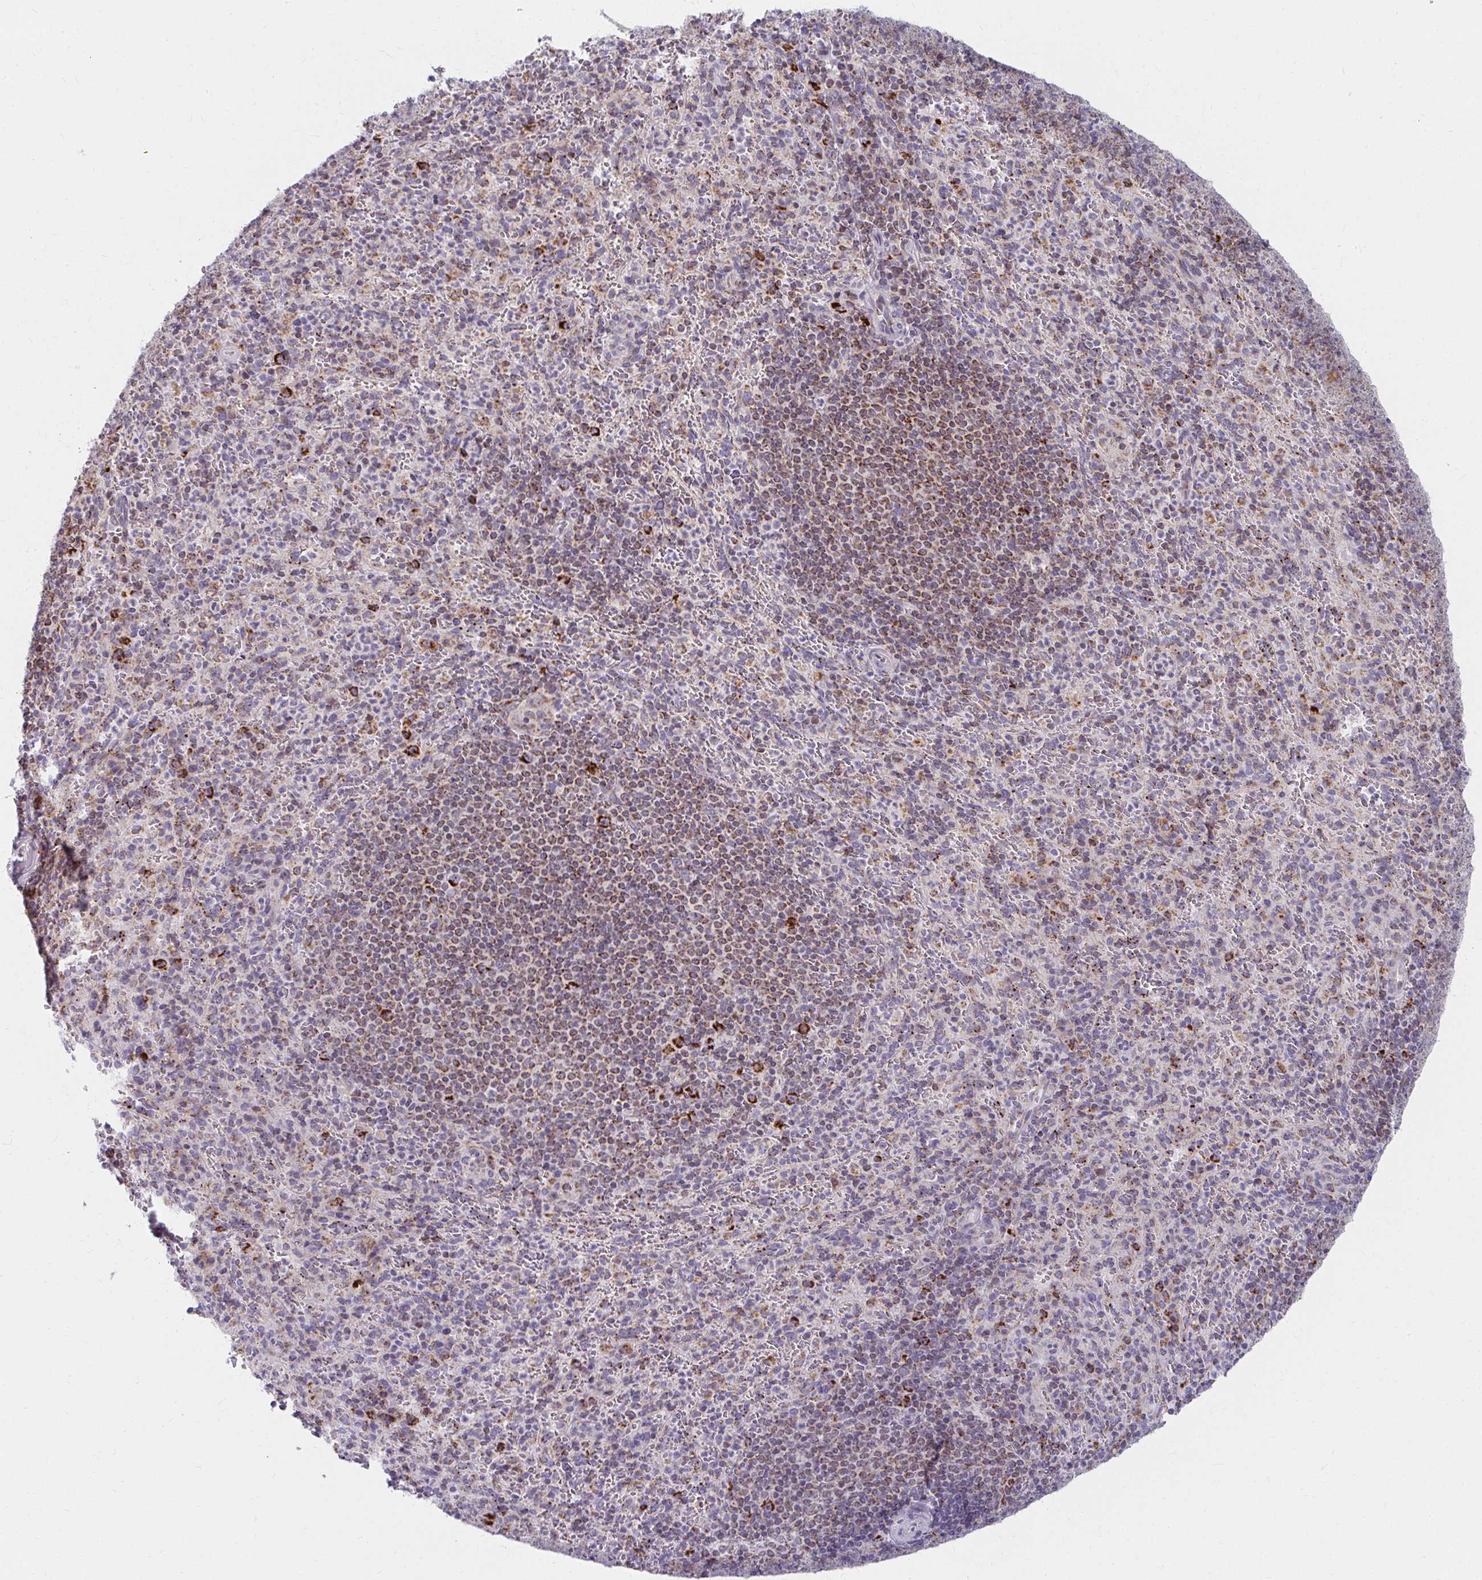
{"staining": {"intensity": "moderate", "quantity": "<25%", "location": "cytoplasmic/membranous"}, "tissue": "spleen", "cell_type": "Cells in red pulp", "image_type": "normal", "snomed": [{"axis": "morphology", "description": "Normal tissue, NOS"}, {"axis": "topography", "description": "Spleen"}], "caption": "This is a photomicrograph of immunohistochemistry (IHC) staining of benign spleen, which shows moderate staining in the cytoplasmic/membranous of cells in red pulp.", "gene": "EXOC5", "patient": {"sex": "male", "age": 57}}